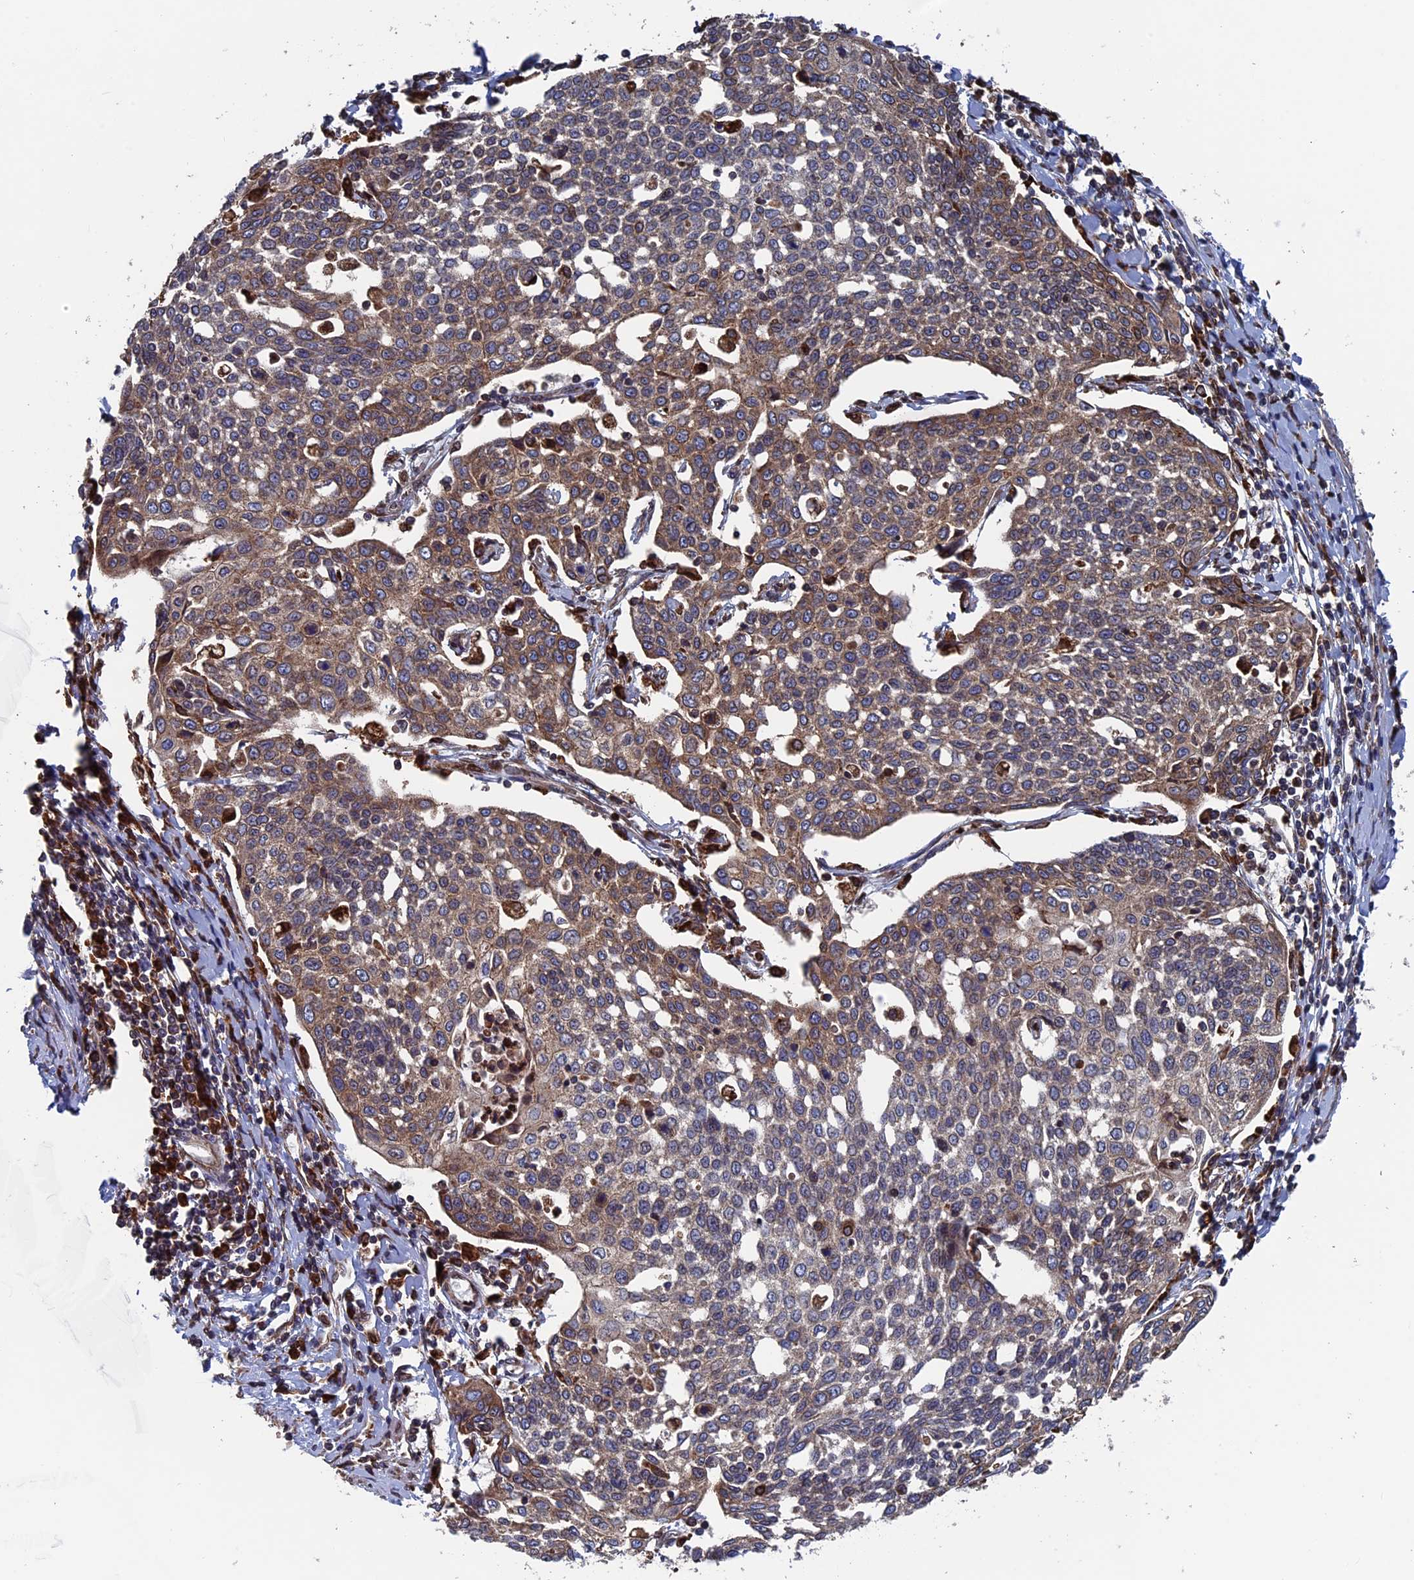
{"staining": {"intensity": "moderate", "quantity": "25%-75%", "location": "cytoplasmic/membranous"}, "tissue": "cervical cancer", "cell_type": "Tumor cells", "image_type": "cancer", "snomed": [{"axis": "morphology", "description": "Squamous cell carcinoma, NOS"}, {"axis": "topography", "description": "Cervix"}], "caption": "IHC photomicrograph of cervical squamous cell carcinoma stained for a protein (brown), which demonstrates medium levels of moderate cytoplasmic/membranous staining in about 25%-75% of tumor cells.", "gene": "RPUSD1", "patient": {"sex": "female", "age": 34}}